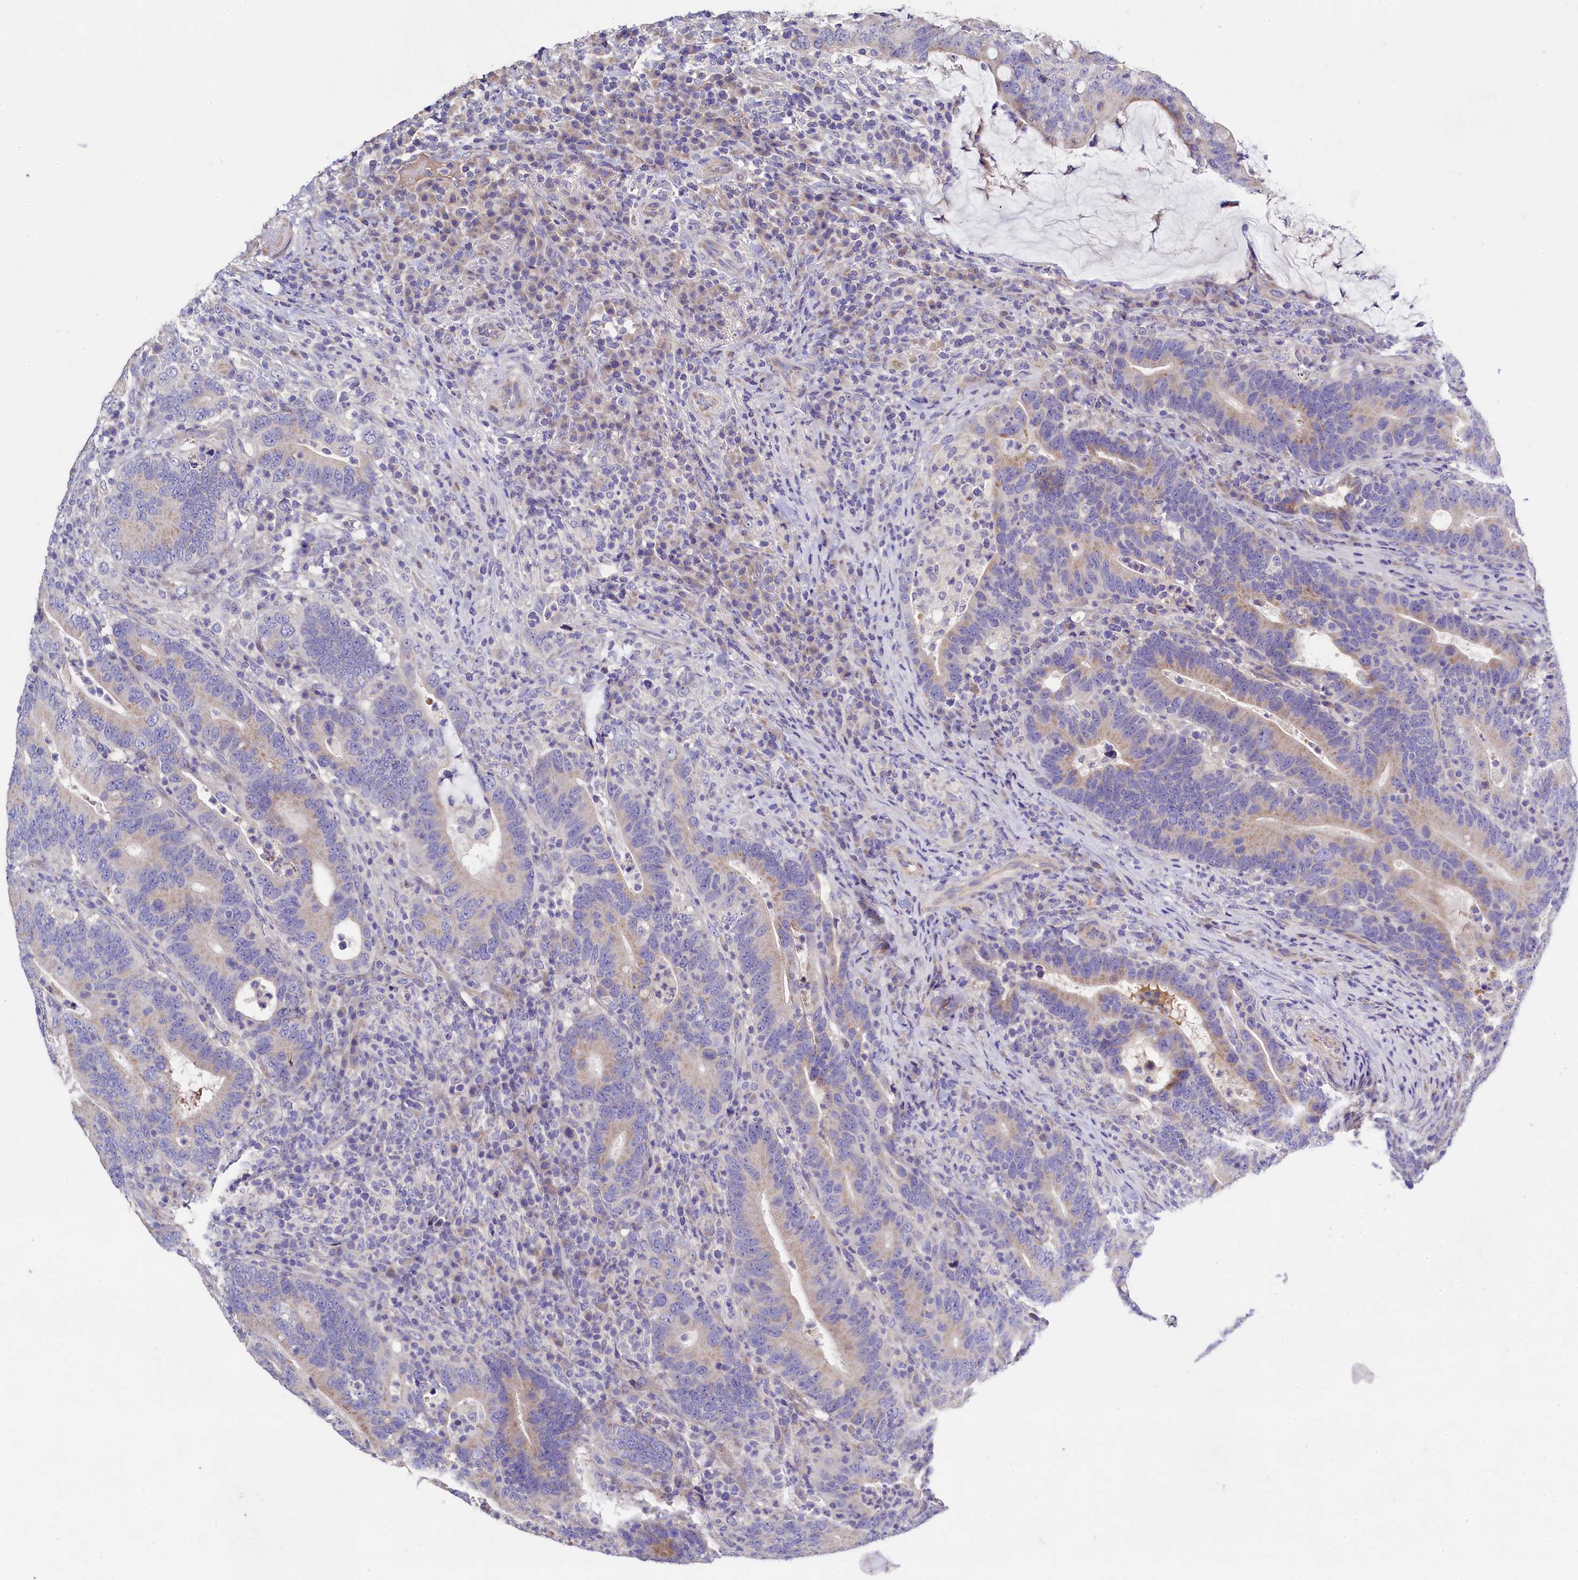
{"staining": {"intensity": "negative", "quantity": "none", "location": "none"}, "tissue": "colorectal cancer", "cell_type": "Tumor cells", "image_type": "cancer", "snomed": [{"axis": "morphology", "description": "Adenocarcinoma, NOS"}, {"axis": "topography", "description": "Colon"}], "caption": "Micrograph shows no protein positivity in tumor cells of colorectal cancer tissue.", "gene": "FXYD6", "patient": {"sex": "female", "age": 66}}